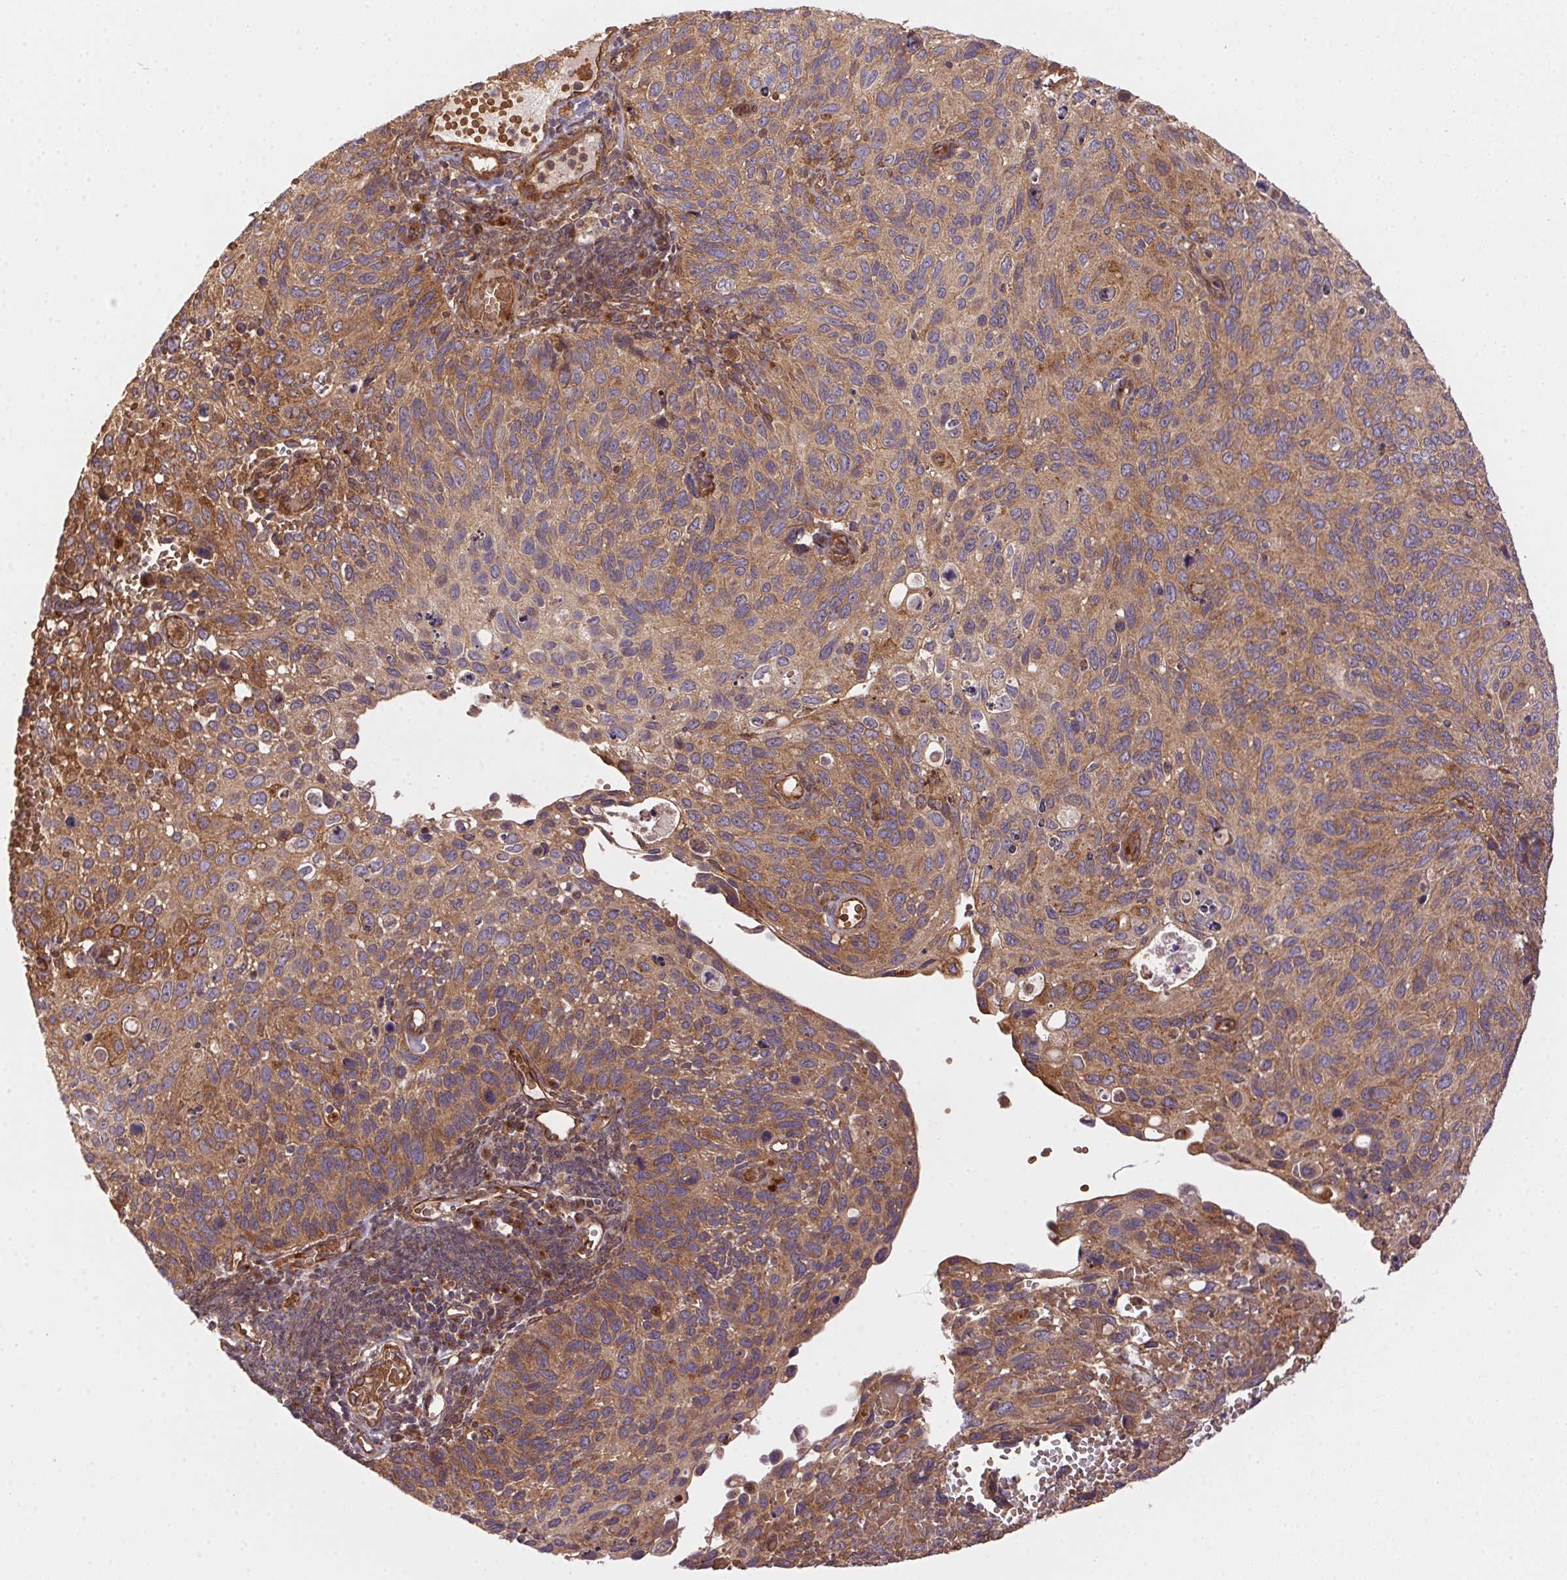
{"staining": {"intensity": "moderate", "quantity": ">75%", "location": "cytoplasmic/membranous"}, "tissue": "cervical cancer", "cell_type": "Tumor cells", "image_type": "cancer", "snomed": [{"axis": "morphology", "description": "Squamous cell carcinoma, NOS"}, {"axis": "topography", "description": "Cervix"}], "caption": "Tumor cells demonstrate moderate cytoplasmic/membranous staining in approximately >75% of cells in cervical cancer (squamous cell carcinoma). (DAB = brown stain, brightfield microscopy at high magnification).", "gene": "USE1", "patient": {"sex": "female", "age": 70}}